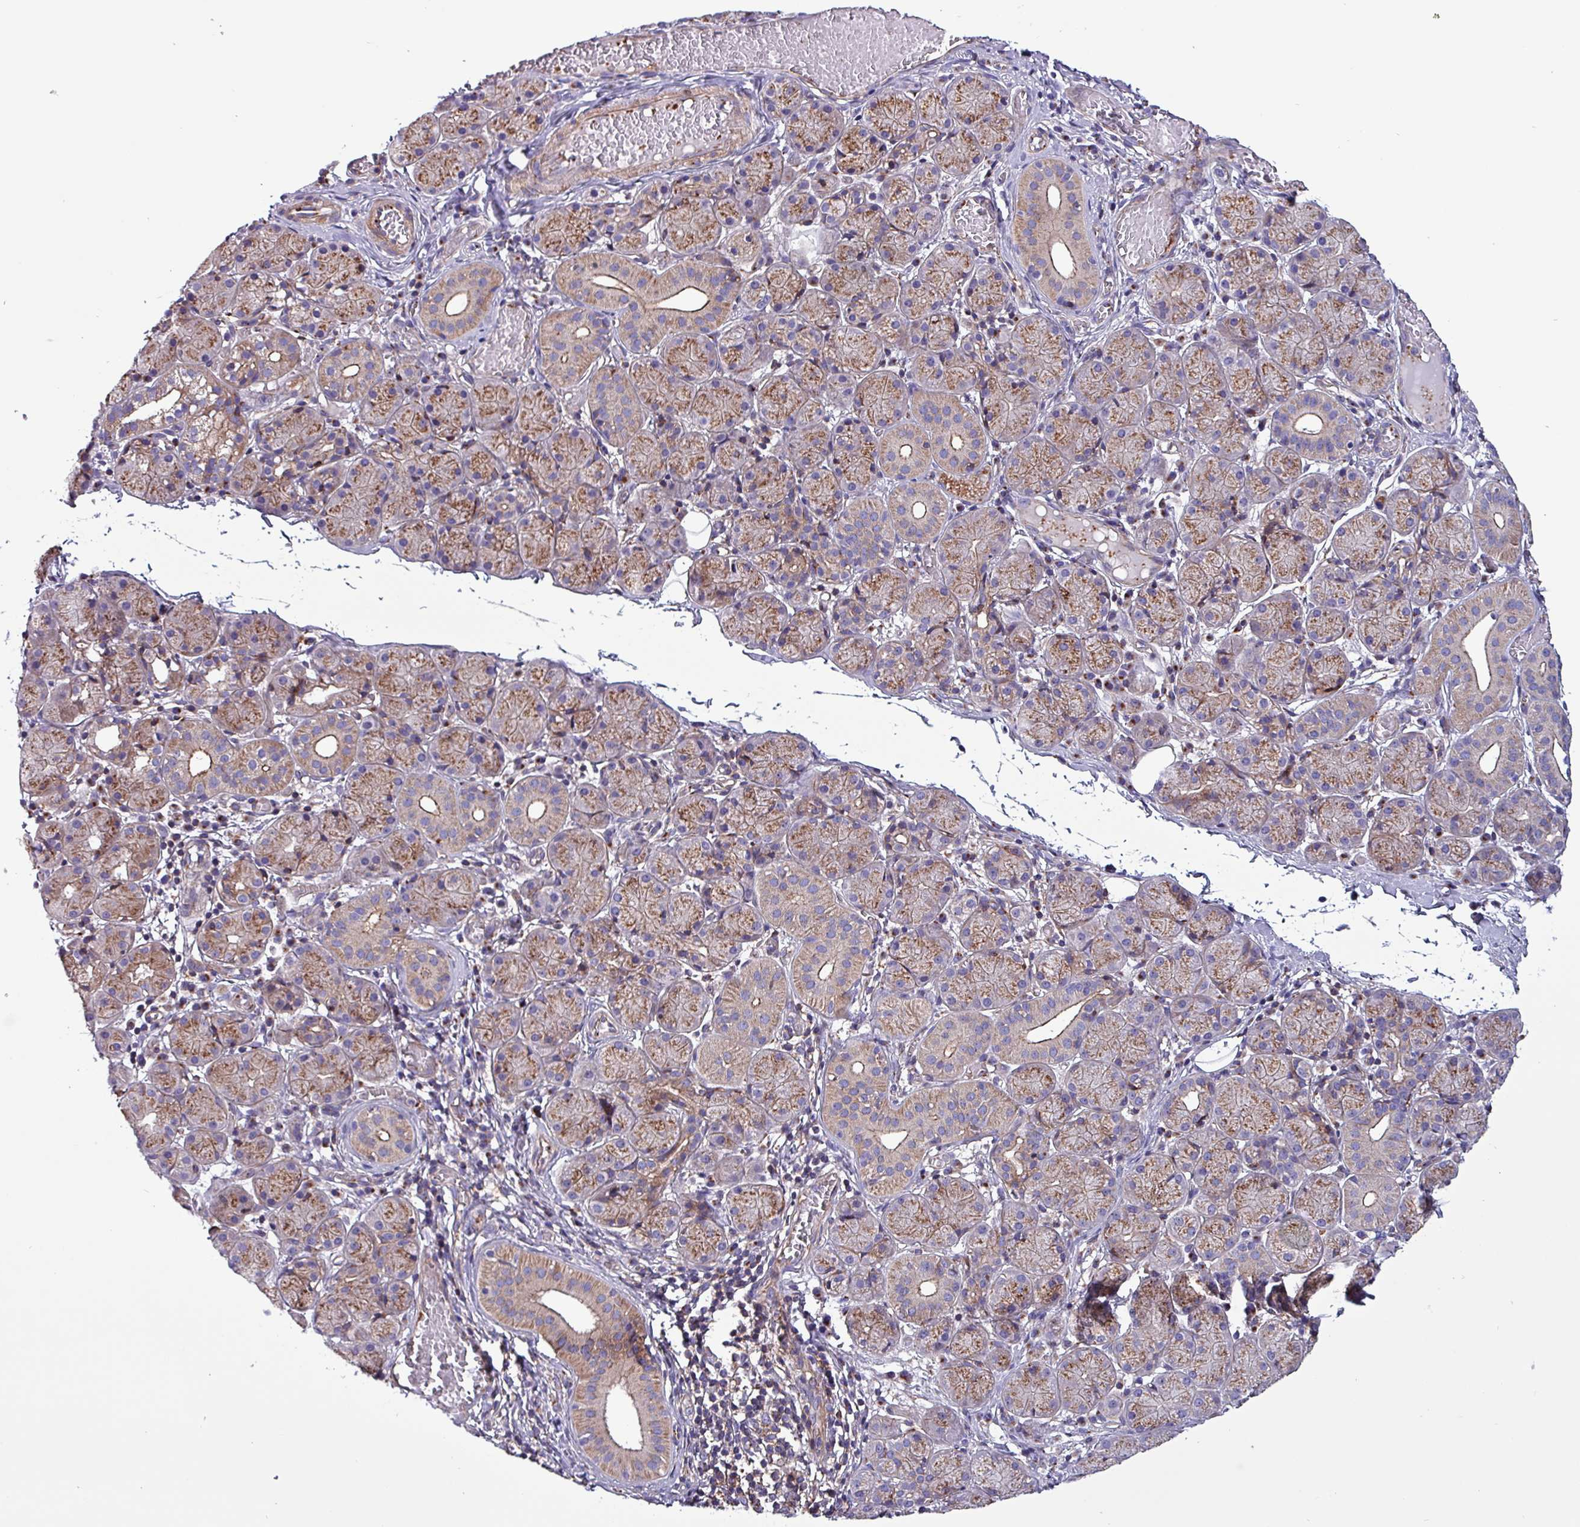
{"staining": {"intensity": "moderate", "quantity": ">75%", "location": "cytoplasmic/membranous"}, "tissue": "salivary gland", "cell_type": "Glandular cells", "image_type": "normal", "snomed": [{"axis": "morphology", "description": "Normal tissue, NOS"}, {"axis": "topography", "description": "Salivary gland"}], "caption": "Immunohistochemistry (DAB) staining of unremarkable salivary gland demonstrates moderate cytoplasmic/membranous protein staining in about >75% of glandular cells. The protein of interest is stained brown, and the nuclei are stained in blue (DAB IHC with brightfield microscopy, high magnification).", "gene": "VAMP4", "patient": {"sex": "female", "age": 24}}